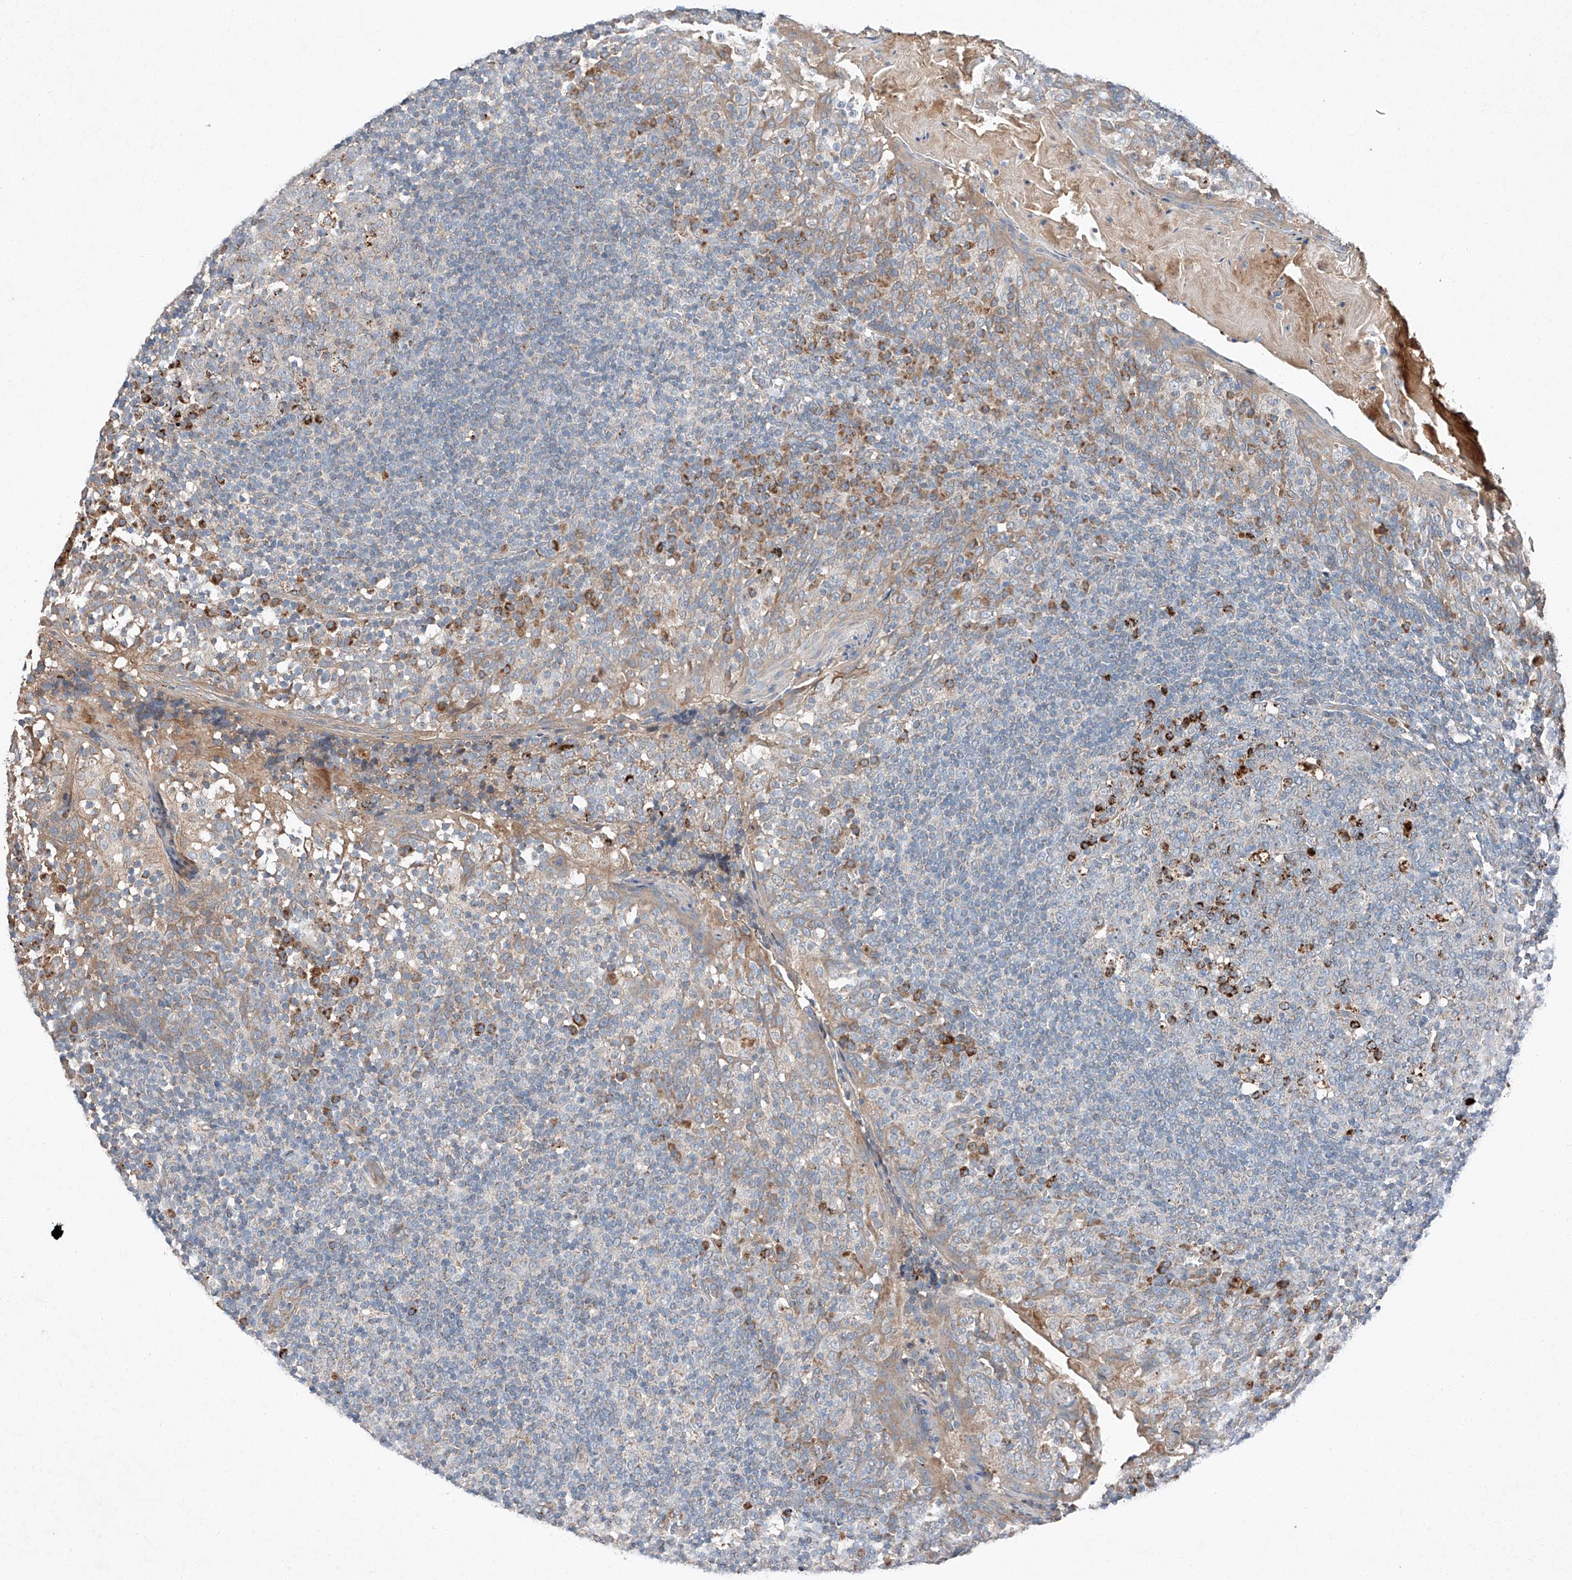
{"staining": {"intensity": "strong", "quantity": "<25%", "location": "cytoplasmic/membranous"}, "tissue": "tonsil", "cell_type": "Germinal center cells", "image_type": "normal", "snomed": [{"axis": "morphology", "description": "Normal tissue, NOS"}, {"axis": "topography", "description": "Tonsil"}], "caption": "A medium amount of strong cytoplasmic/membranous positivity is identified in approximately <25% of germinal center cells in benign tonsil. (Stains: DAB (3,3'-diaminobenzidine) in brown, nuclei in blue, Microscopy: brightfield microscopy at high magnification).", "gene": "RUSC1", "patient": {"sex": "female", "age": 19}}